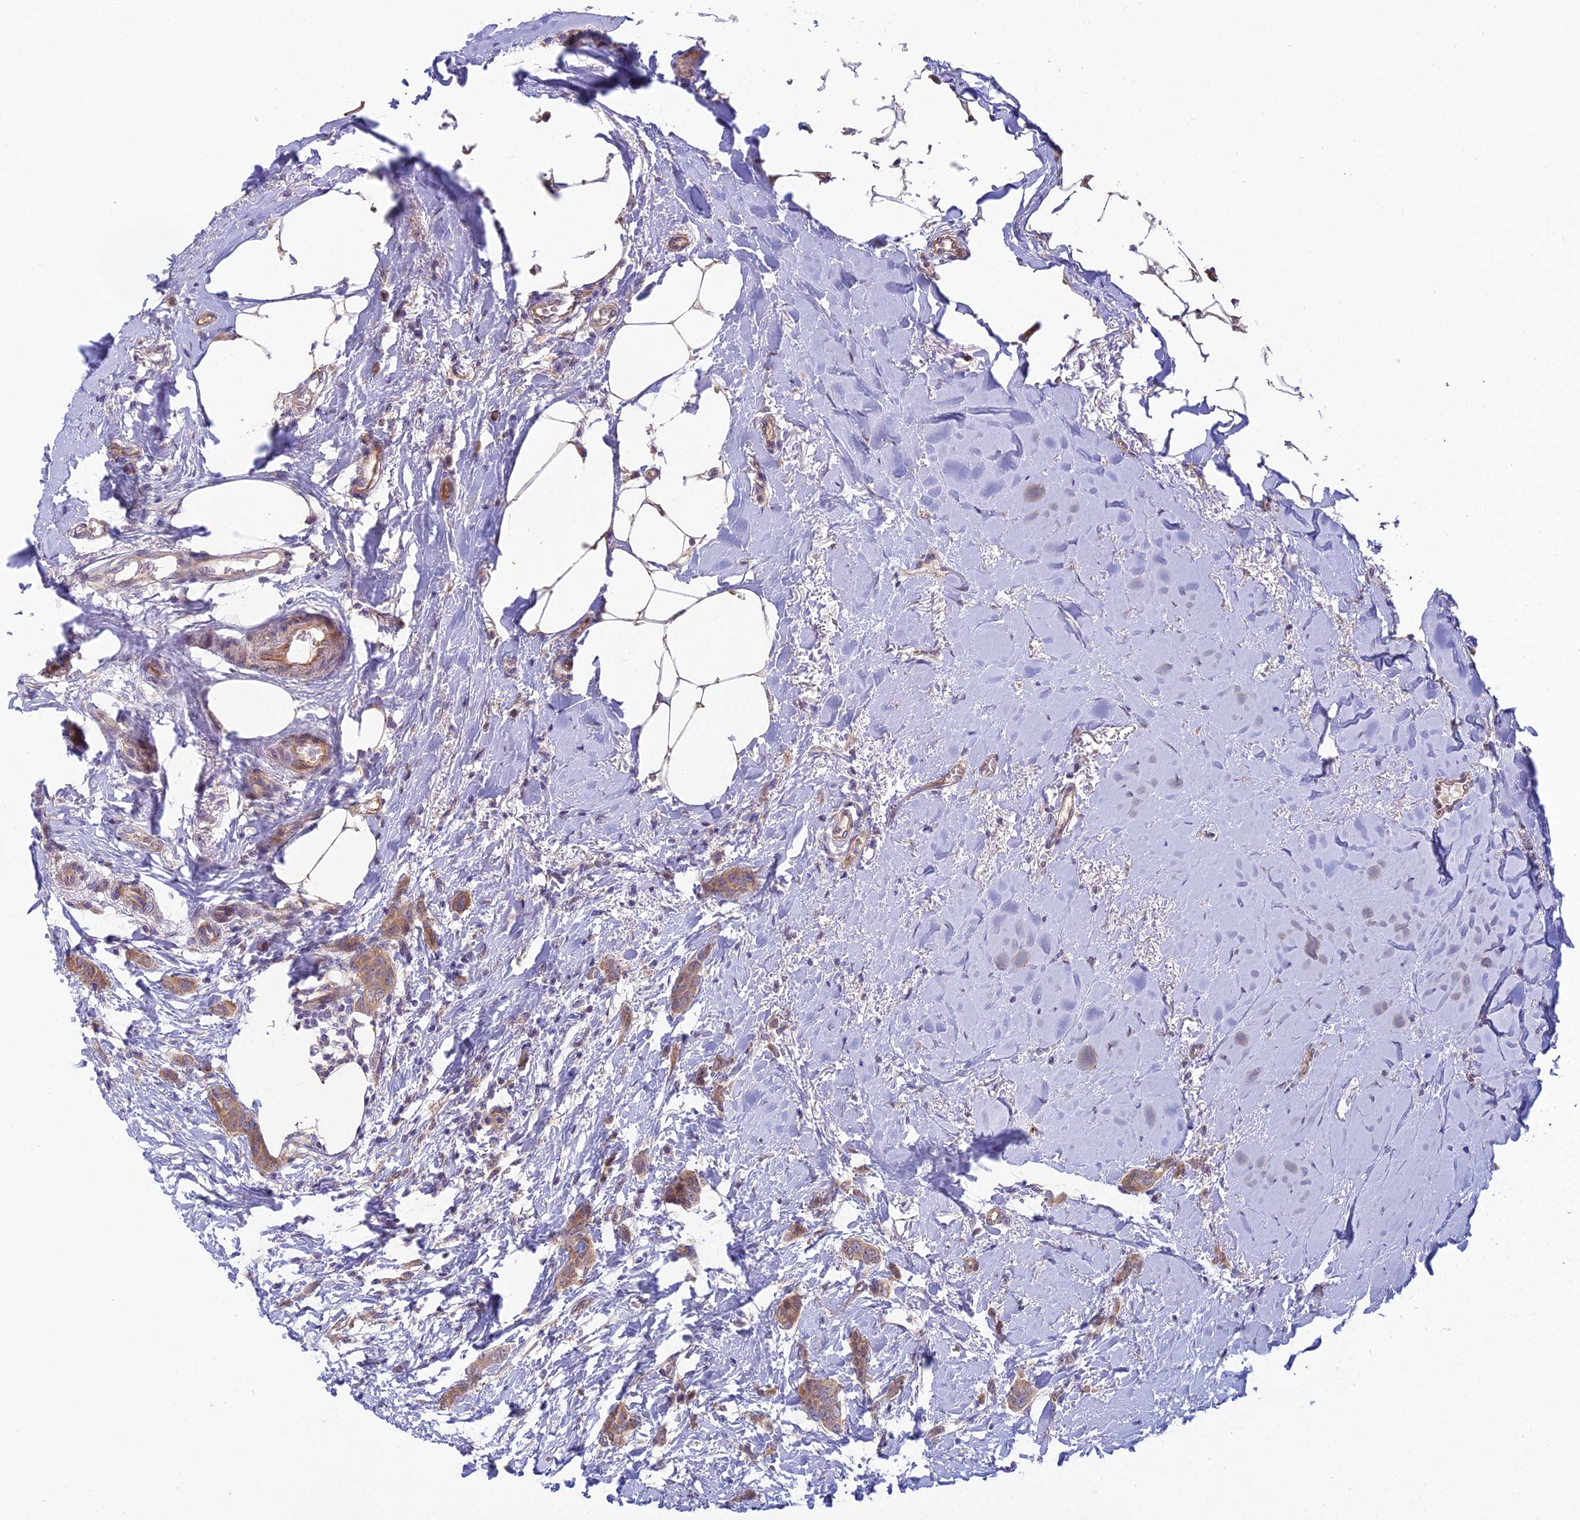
{"staining": {"intensity": "moderate", "quantity": ">75%", "location": "cytoplasmic/membranous"}, "tissue": "breast cancer", "cell_type": "Tumor cells", "image_type": "cancer", "snomed": [{"axis": "morphology", "description": "Duct carcinoma"}, {"axis": "topography", "description": "Breast"}], "caption": "The histopathology image demonstrates staining of breast cancer, revealing moderate cytoplasmic/membranous protein expression (brown color) within tumor cells.", "gene": "DUS2", "patient": {"sex": "female", "age": 72}}